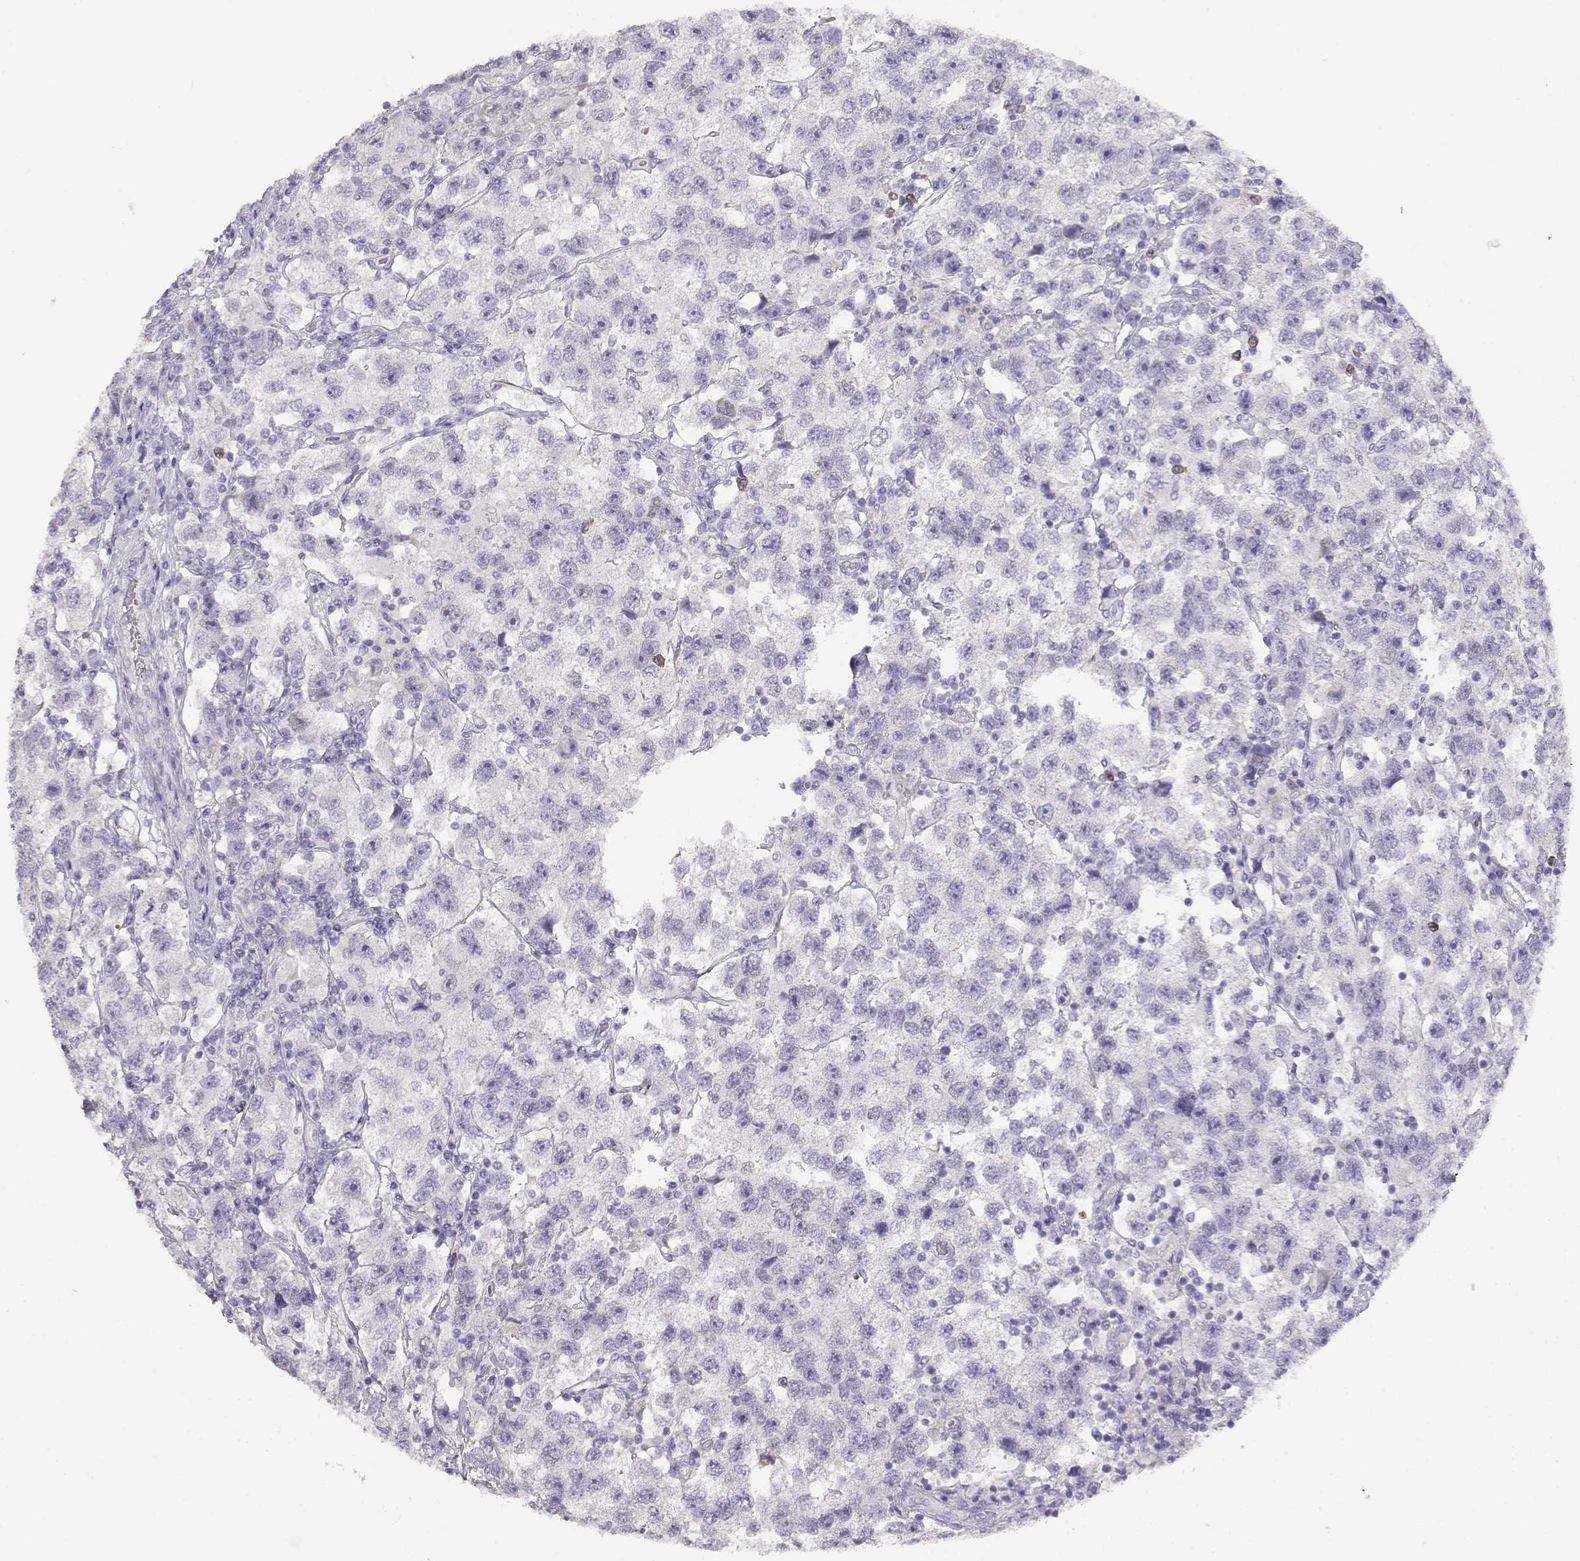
{"staining": {"intensity": "negative", "quantity": "none", "location": "none"}, "tissue": "testis cancer", "cell_type": "Tumor cells", "image_type": "cancer", "snomed": [{"axis": "morphology", "description": "Seminoma, NOS"}, {"axis": "topography", "description": "Testis"}], "caption": "This is an IHC photomicrograph of testis cancer (seminoma). There is no expression in tumor cells.", "gene": "NUTM1", "patient": {"sex": "male", "age": 26}}